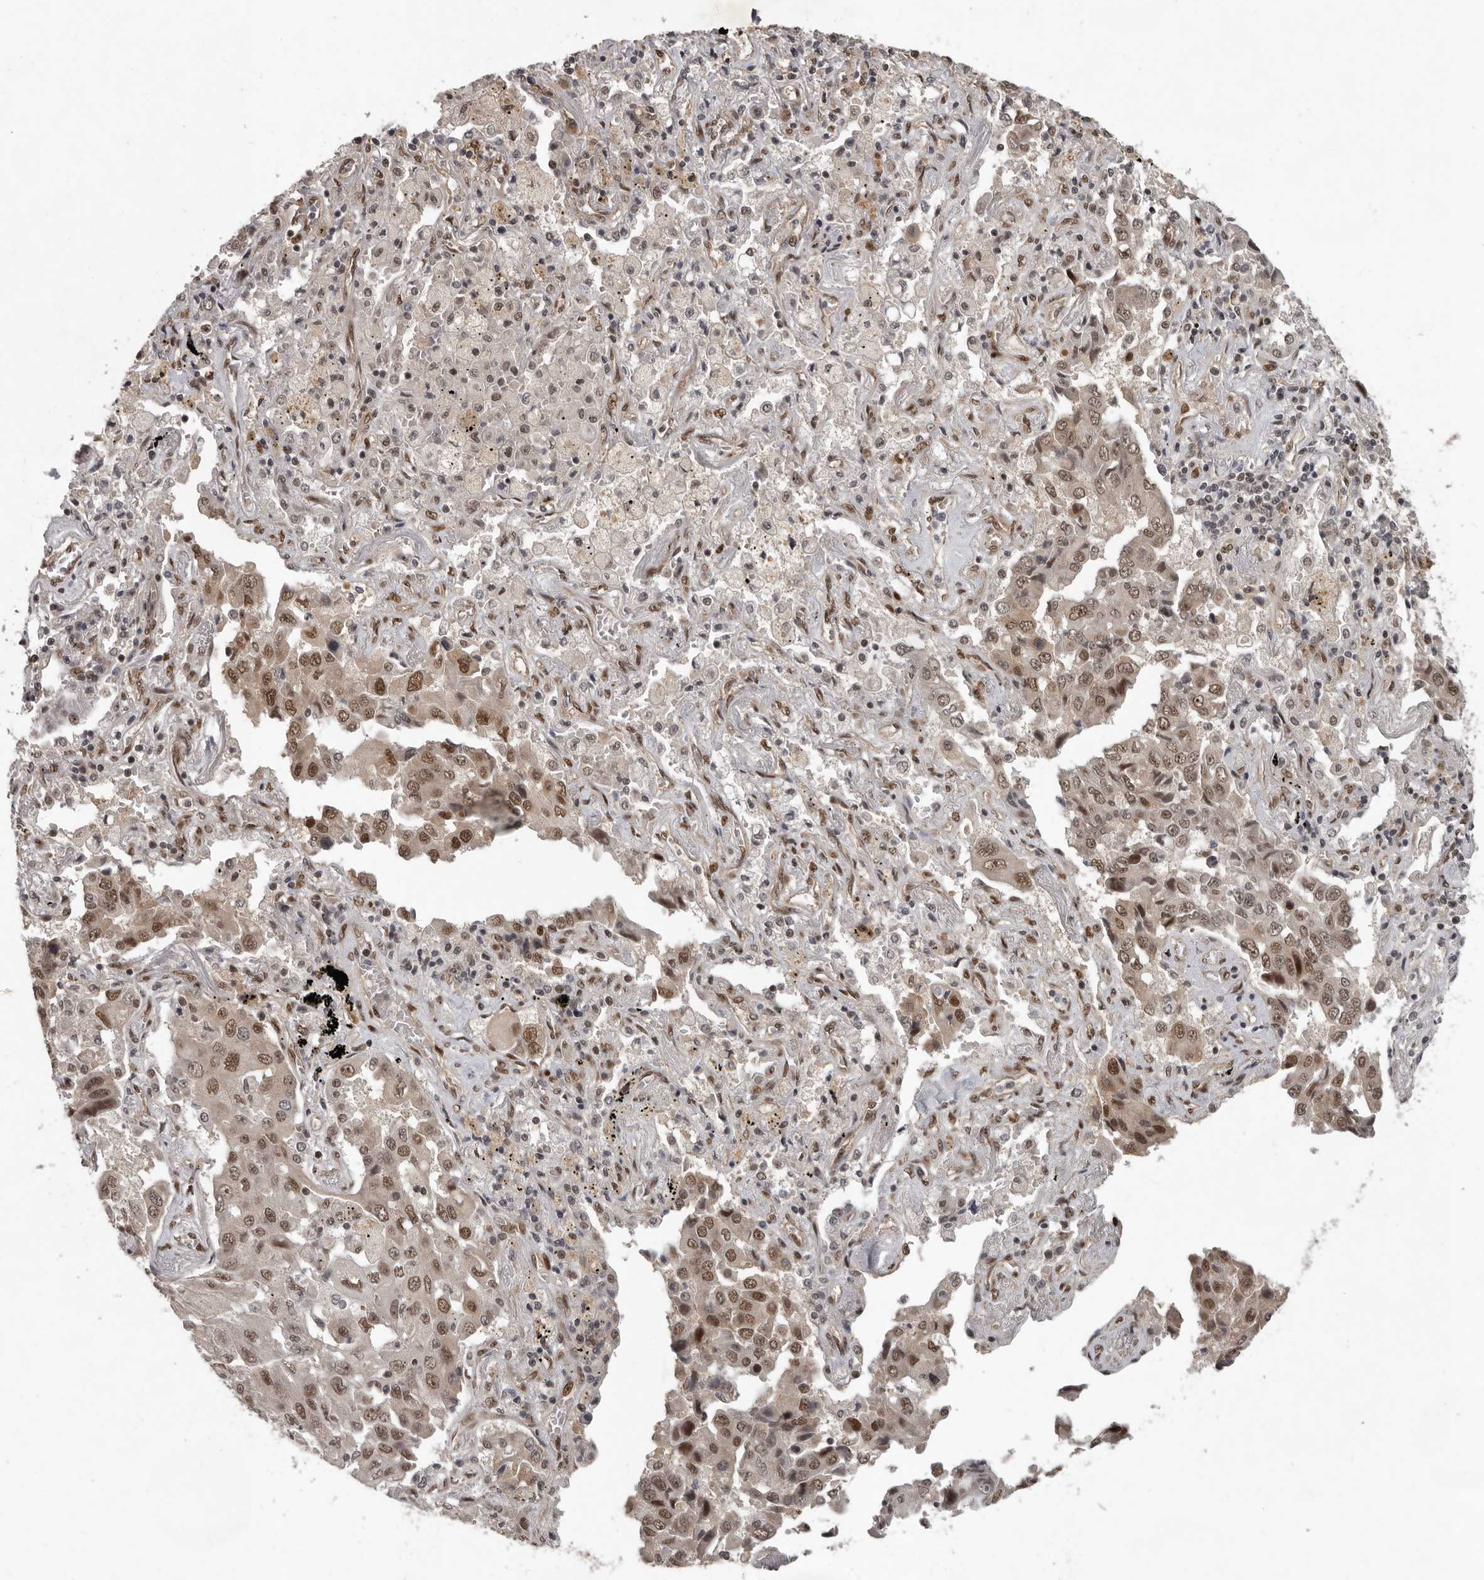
{"staining": {"intensity": "moderate", "quantity": ">75%", "location": "nuclear"}, "tissue": "lung cancer", "cell_type": "Tumor cells", "image_type": "cancer", "snomed": [{"axis": "morphology", "description": "Adenocarcinoma, NOS"}, {"axis": "topography", "description": "Lung"}], "caption": "An immunohistochemistry (IHC) histopathology image of neoplastic tissue is shown. Protein staining in brown labels moderate nuclear positivity in adenocarcinoma (lung) within tumor cells. The staining was performed using DAB (3,3'-diaminobenzidine) to visualize the protein expression in brown, while the nuclei were stained in blue with hematoxylin (Magnification: 20x).", "gene": "CDC27", "patient": {"sex": "female", "age": 65}}